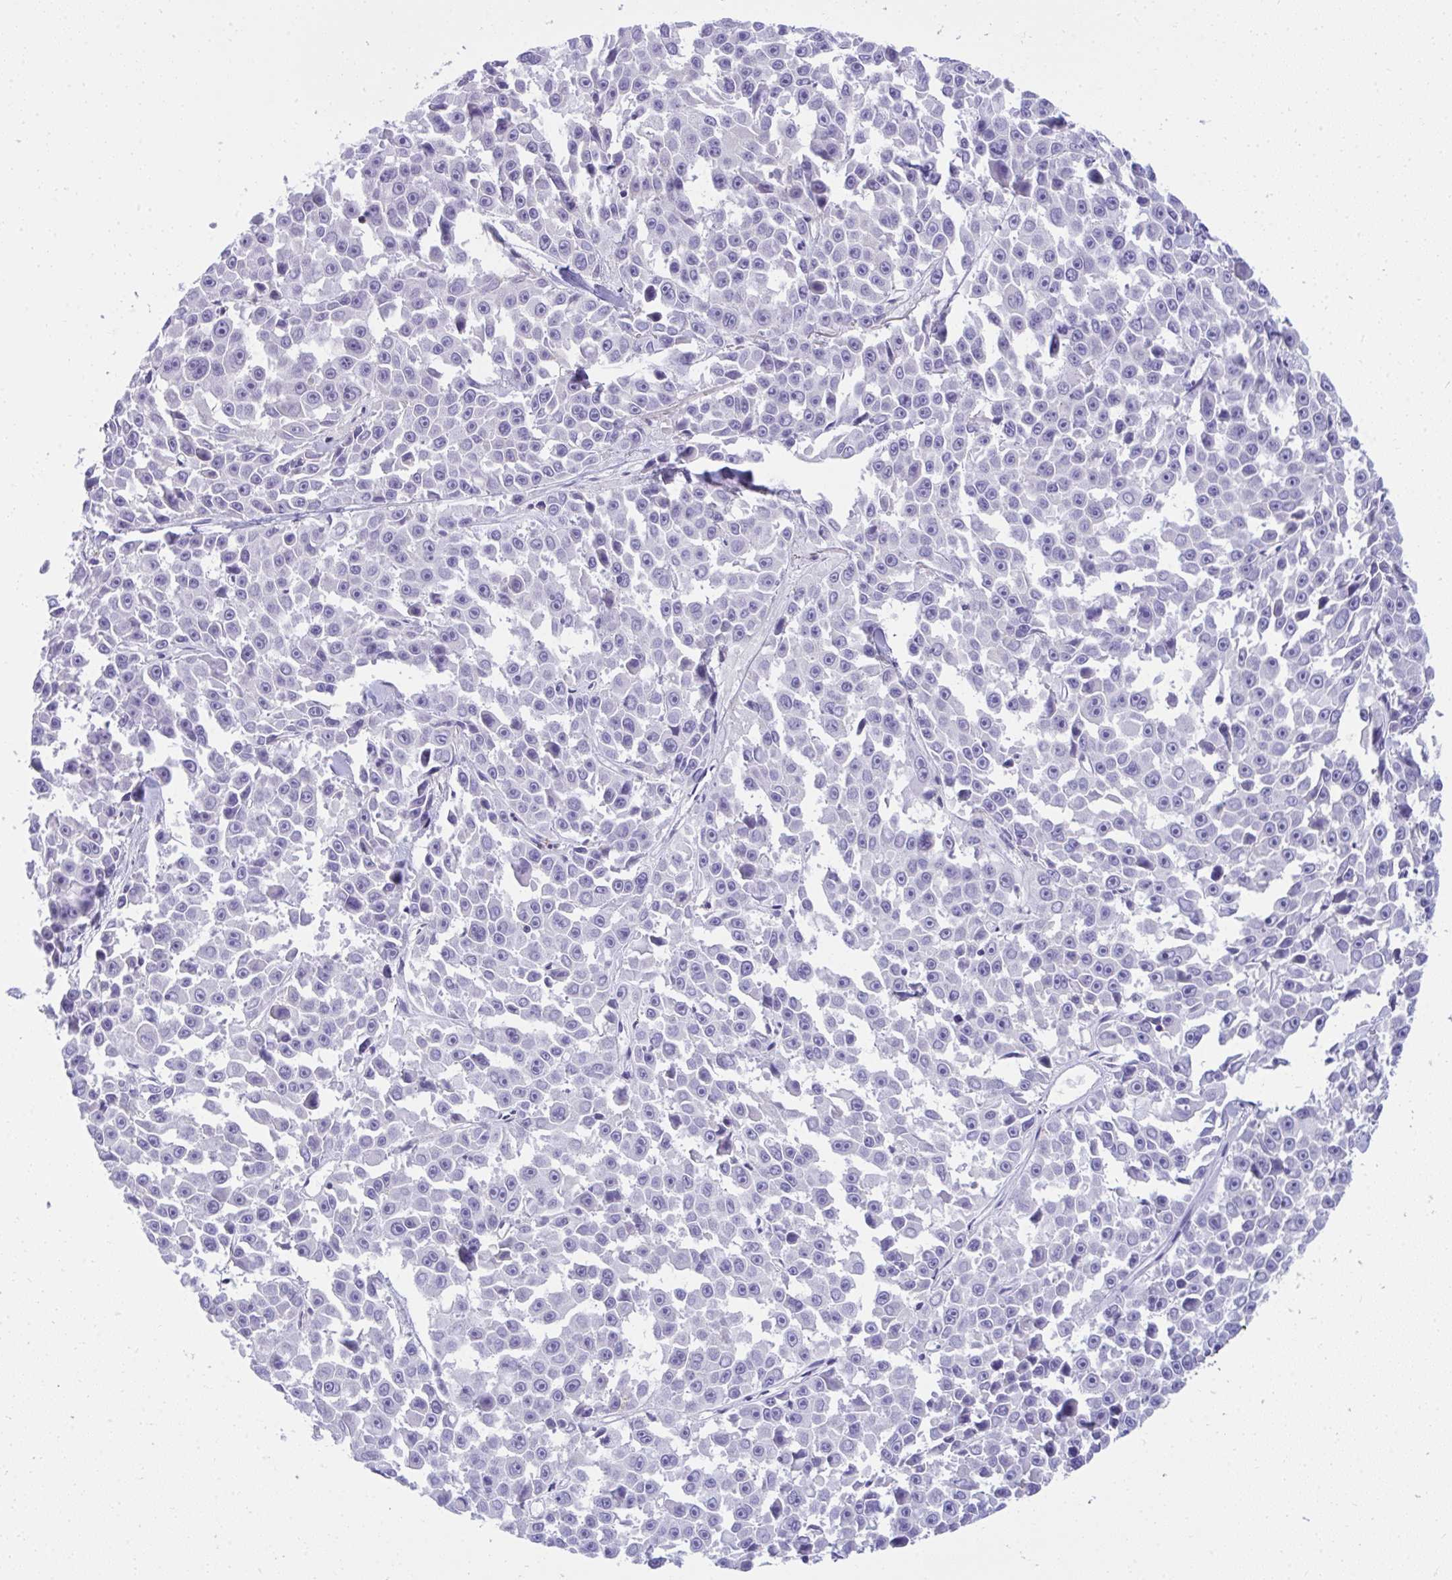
{"staining": {"intensity": "negative", "quantity": "none", "location": "none"}, "tissue": "melanoma", "cell_type": "Tumor cells", "image_type": "cancer", "snomed": [{"axis": "morphology", "description": "Malignant melanoma, NOS"}, {"axis": "topography", "description": "Skin"}], "caption": "Tumor cells show no significant protein expression in melanoma. (DAB (3,3'-diaminobenzidine) immunohistochemistry (IHC) with hematoxylin counter stain).", "gene": "SPN", "patient": {"sex": "female", "age": 66}}